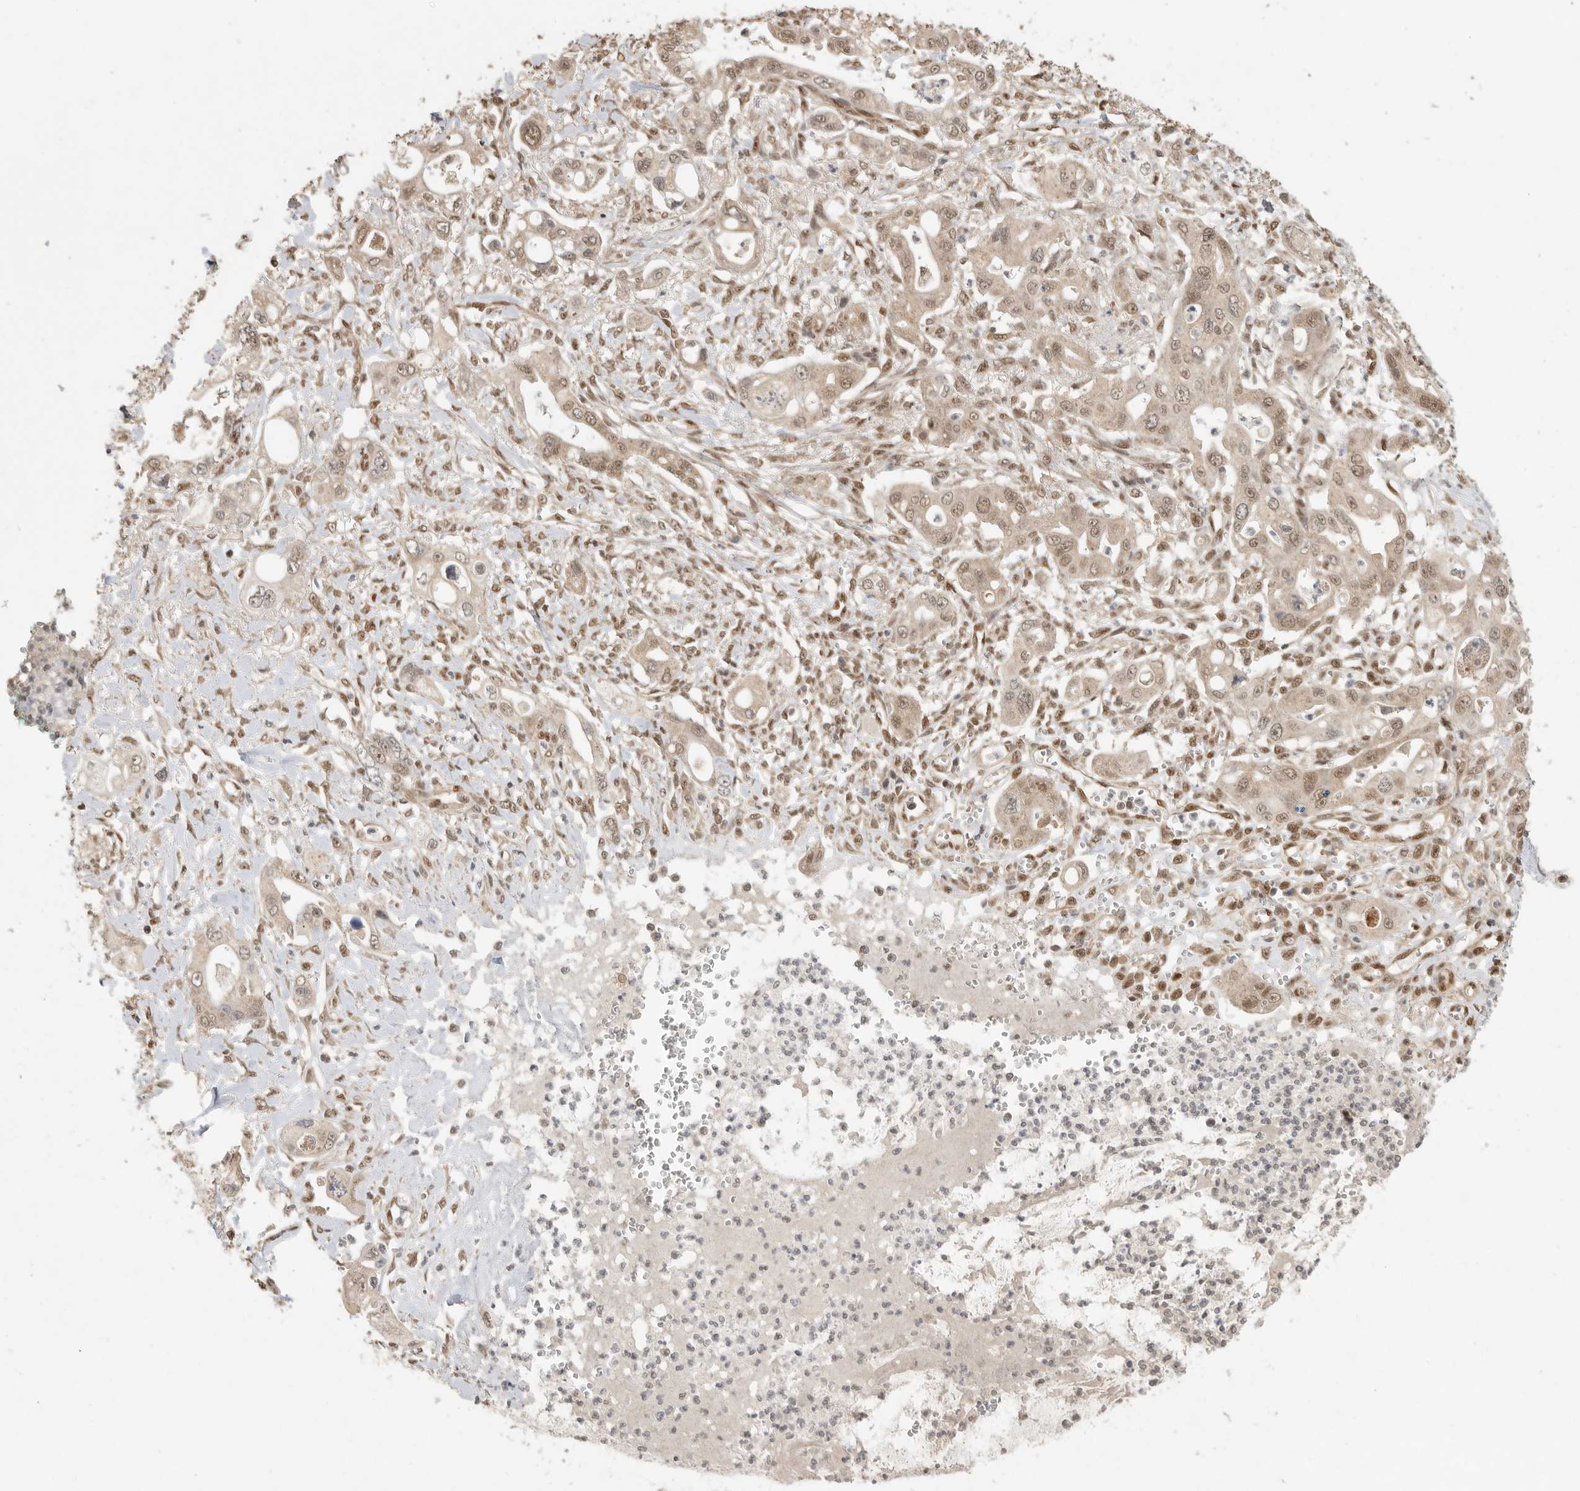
{"staining": {"intensity": "weak", "quantity": ">75%", "location": "cytoplasmic/membranous,nuclear"}, "tissue": "pancreatic cancer", "cell_type": "Tumor cells", "image_type": "cancer", "snomed": [{"axis": "morphology", "description": "Adenocarcinoma, NOS"}, {"axis": "topography", "description": "Pancreas"}], "caption": "A micrograph showing weak cytoplasmic/membranous and nuclear positivity in approximately >75% of tumor cells in pancreatic cancer (adenocarcinoma), as visualized by brown immunohistochemical staining.", "gene": "DFFA", "patient": {"sex": "male", "age": 68}}